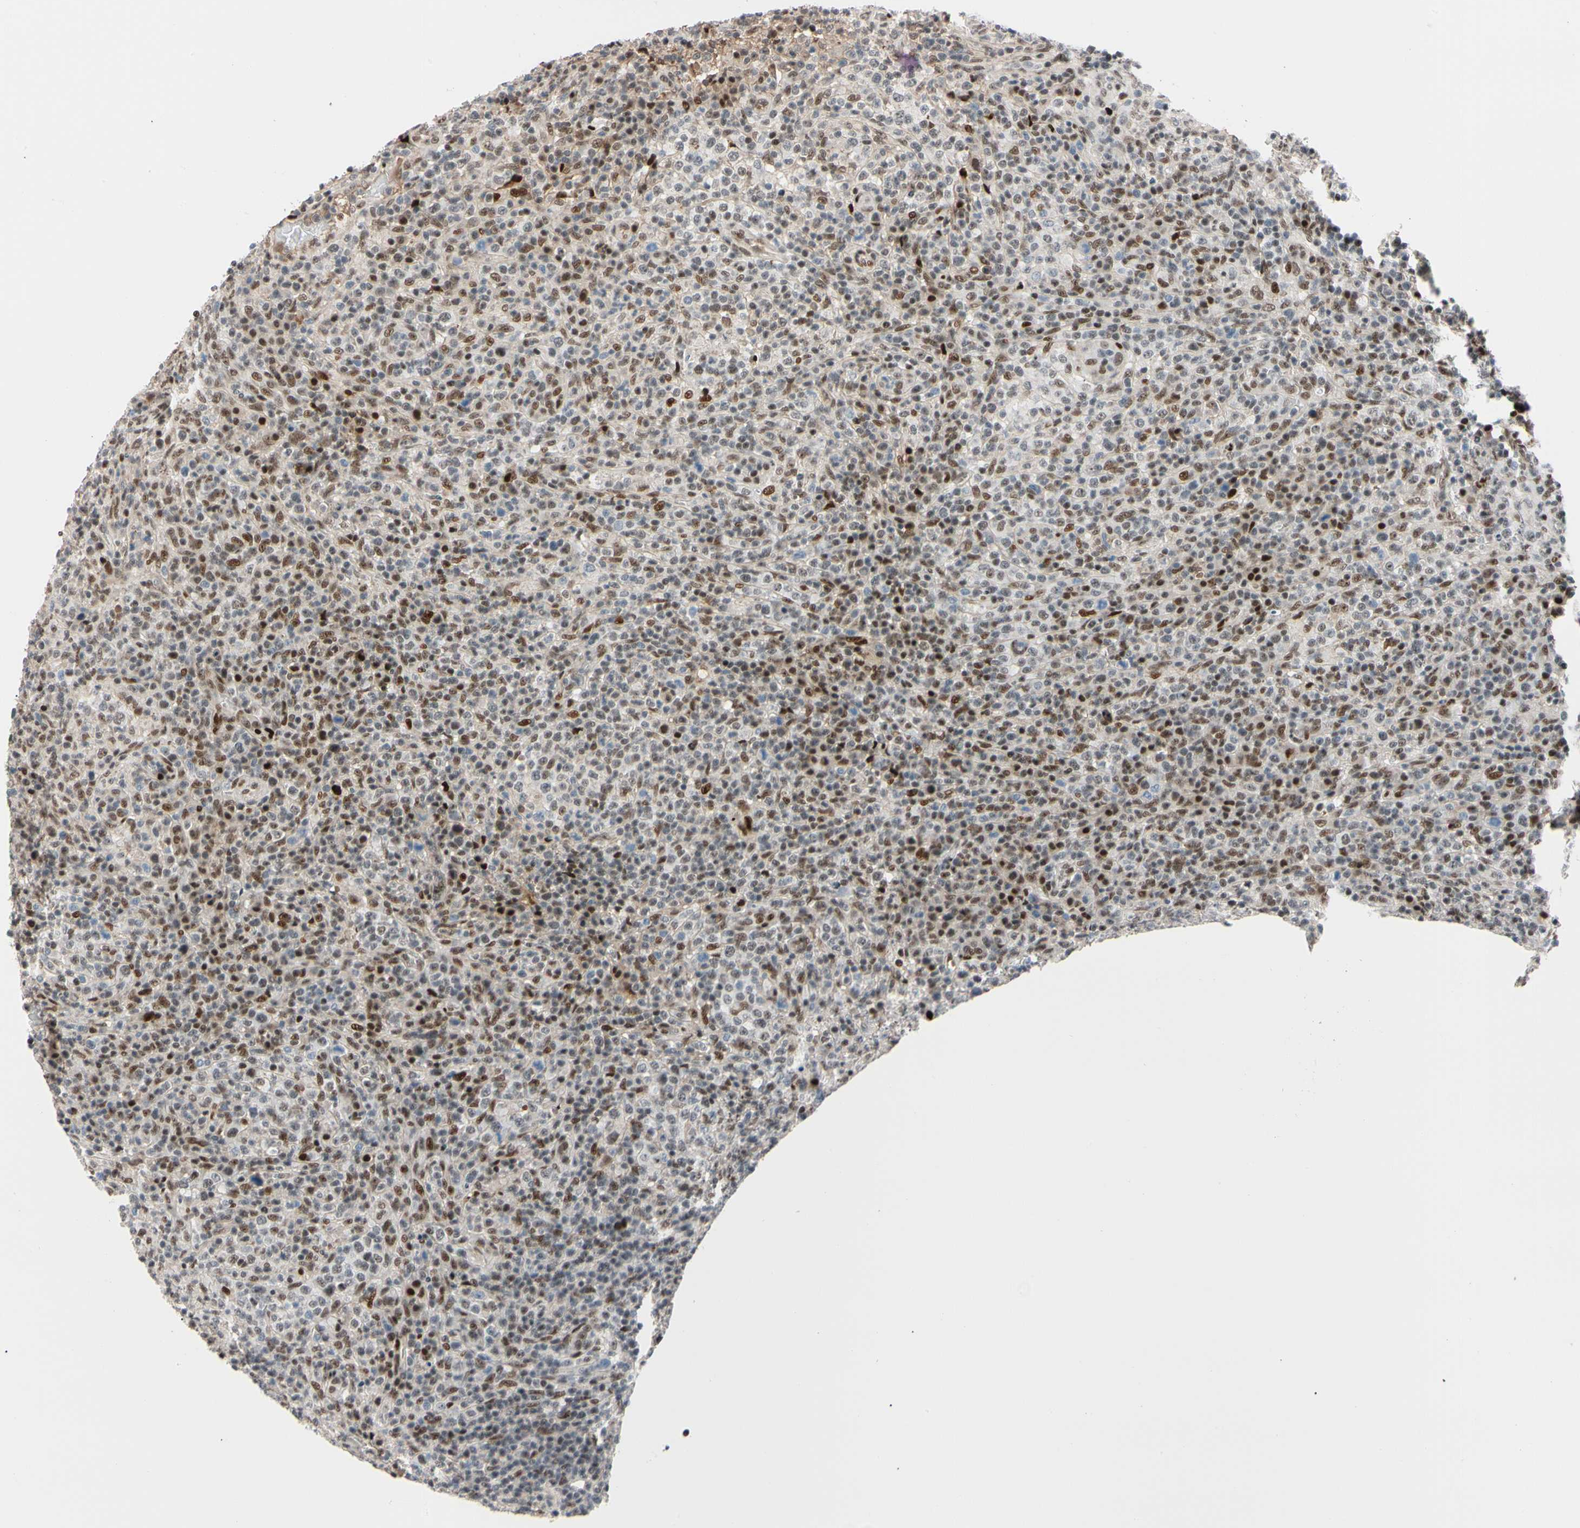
{"staining": {"intensity": "moderate", "quantity": "25%-75%", "location": "nuclear"}, "tissue": "lymphoma", "cell_type": "Tumor cells", "image_type": "cancer", "snomed": [{"axis": "morphology", "description": "Malignant lymphoma, non-Hodgkin's type, High grade"}, {"axis": "topography", "description": "Lymph node"}], "caption": "The image reveals immunohistochemical staining of high-grade malignant lymphoma, non-Hodgkin's type. There is moderate nuclear positivity is identified in about 25%-75% of tumor cells.", "gene": "FOXO3", "patient": {"sex": "female", "age": 76}}